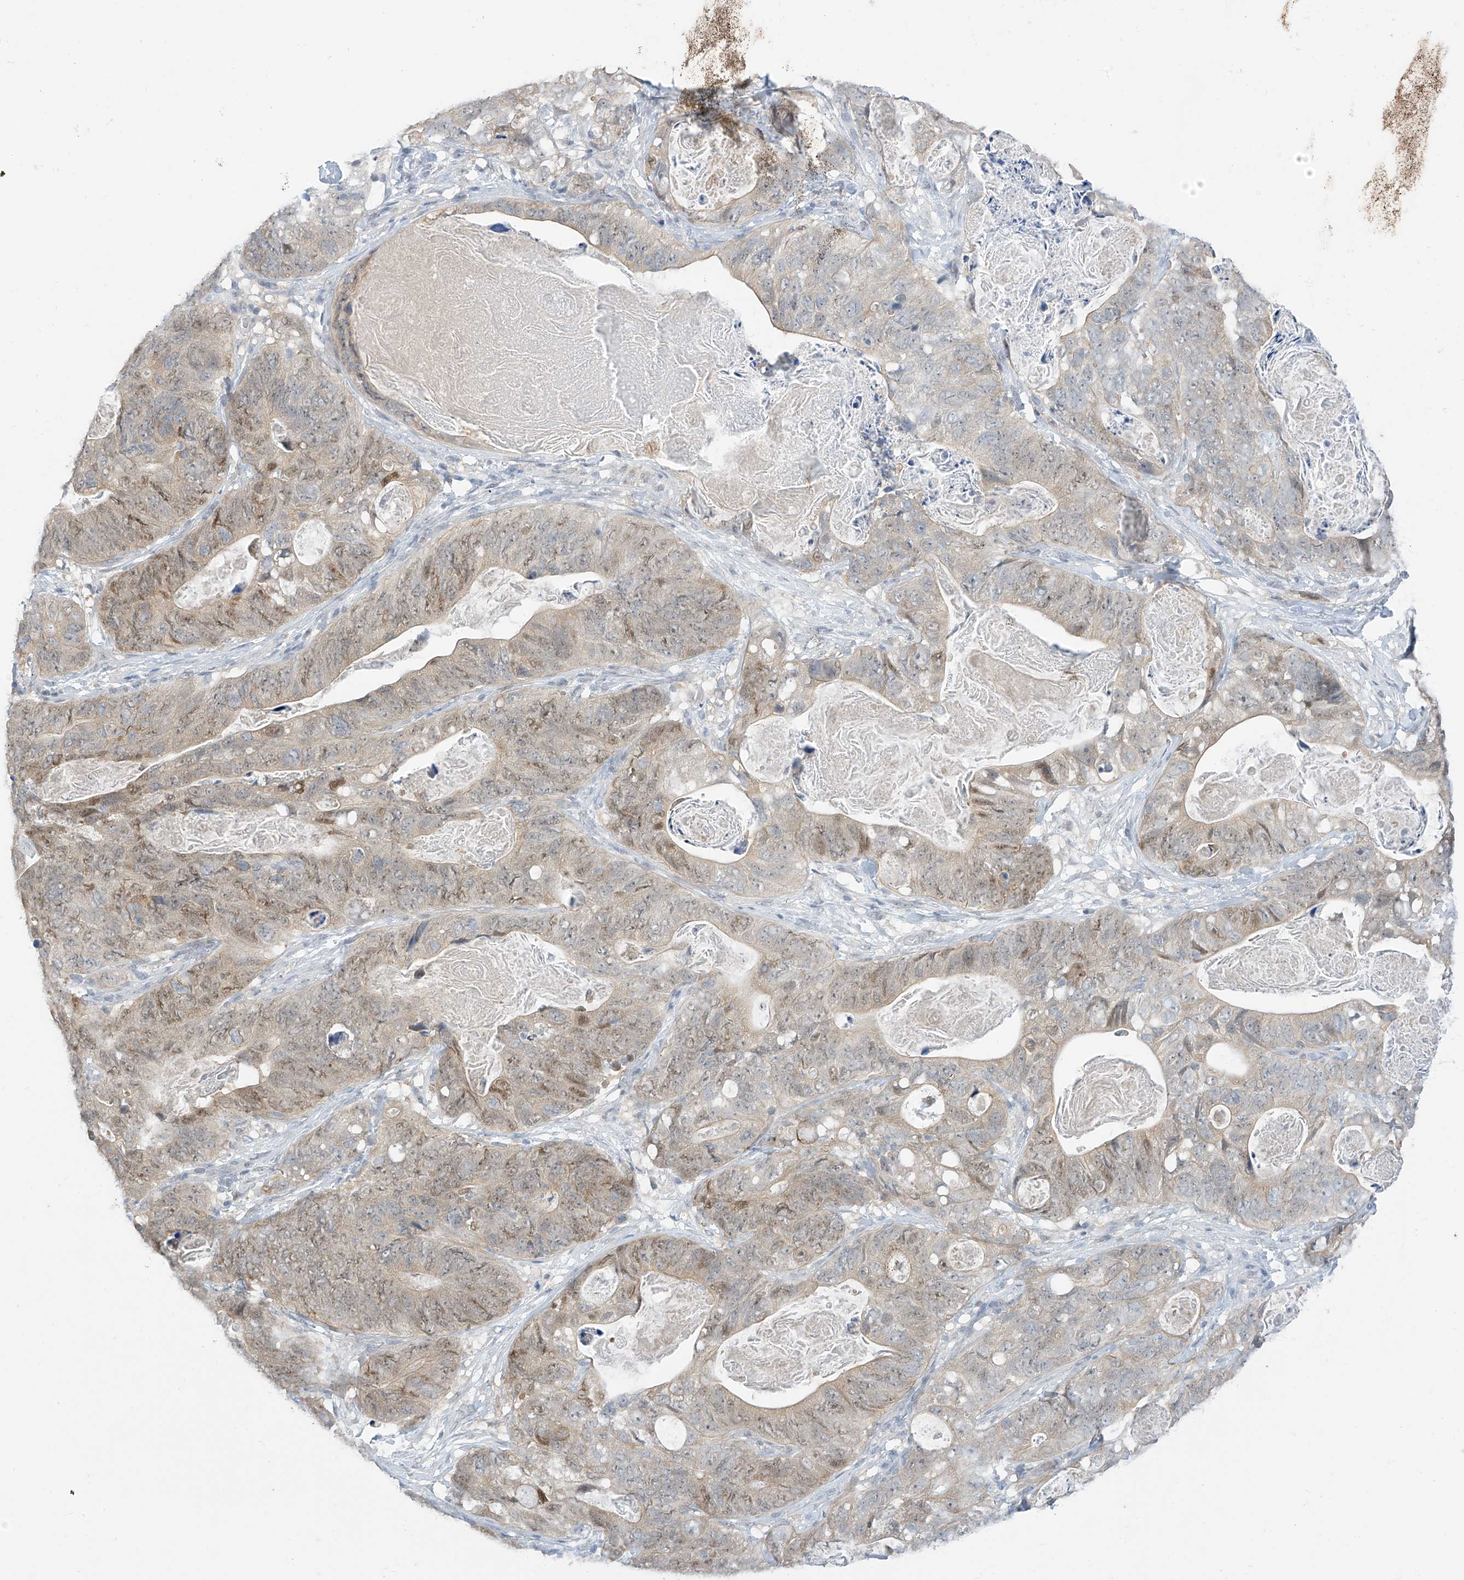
{"staining": {"intensity": "weak", "quantity": "25%-75%", "location": "cytoplasmic/membranous,nuclear"}, "tissue": "stomach cancer", "cell_type": "Tumor cells", "image_type": "cancer", "snomed": [{"axis": "morphology", "description": "Normal tissue, NOS"}, {"axis": "morphology", "description": "Adenocarcinoma, NOS"}, {"axis": "topography", "description": "Stomach"}], "caption": "Immunohistochemistry (IHC) photomicrograph of neoplastic tissue: human stomach cancer (adenocarcinoma) stained using immunohistochemistry shows low levels of weak protein expression localized specifically in the cytoplasmic/membranous and nuclear of tumor cells, appearing as a cytoplasmic/membranous and nuclear brown color.", "gene": "APLF", "patient": {"sex": "female", "age": 89}}